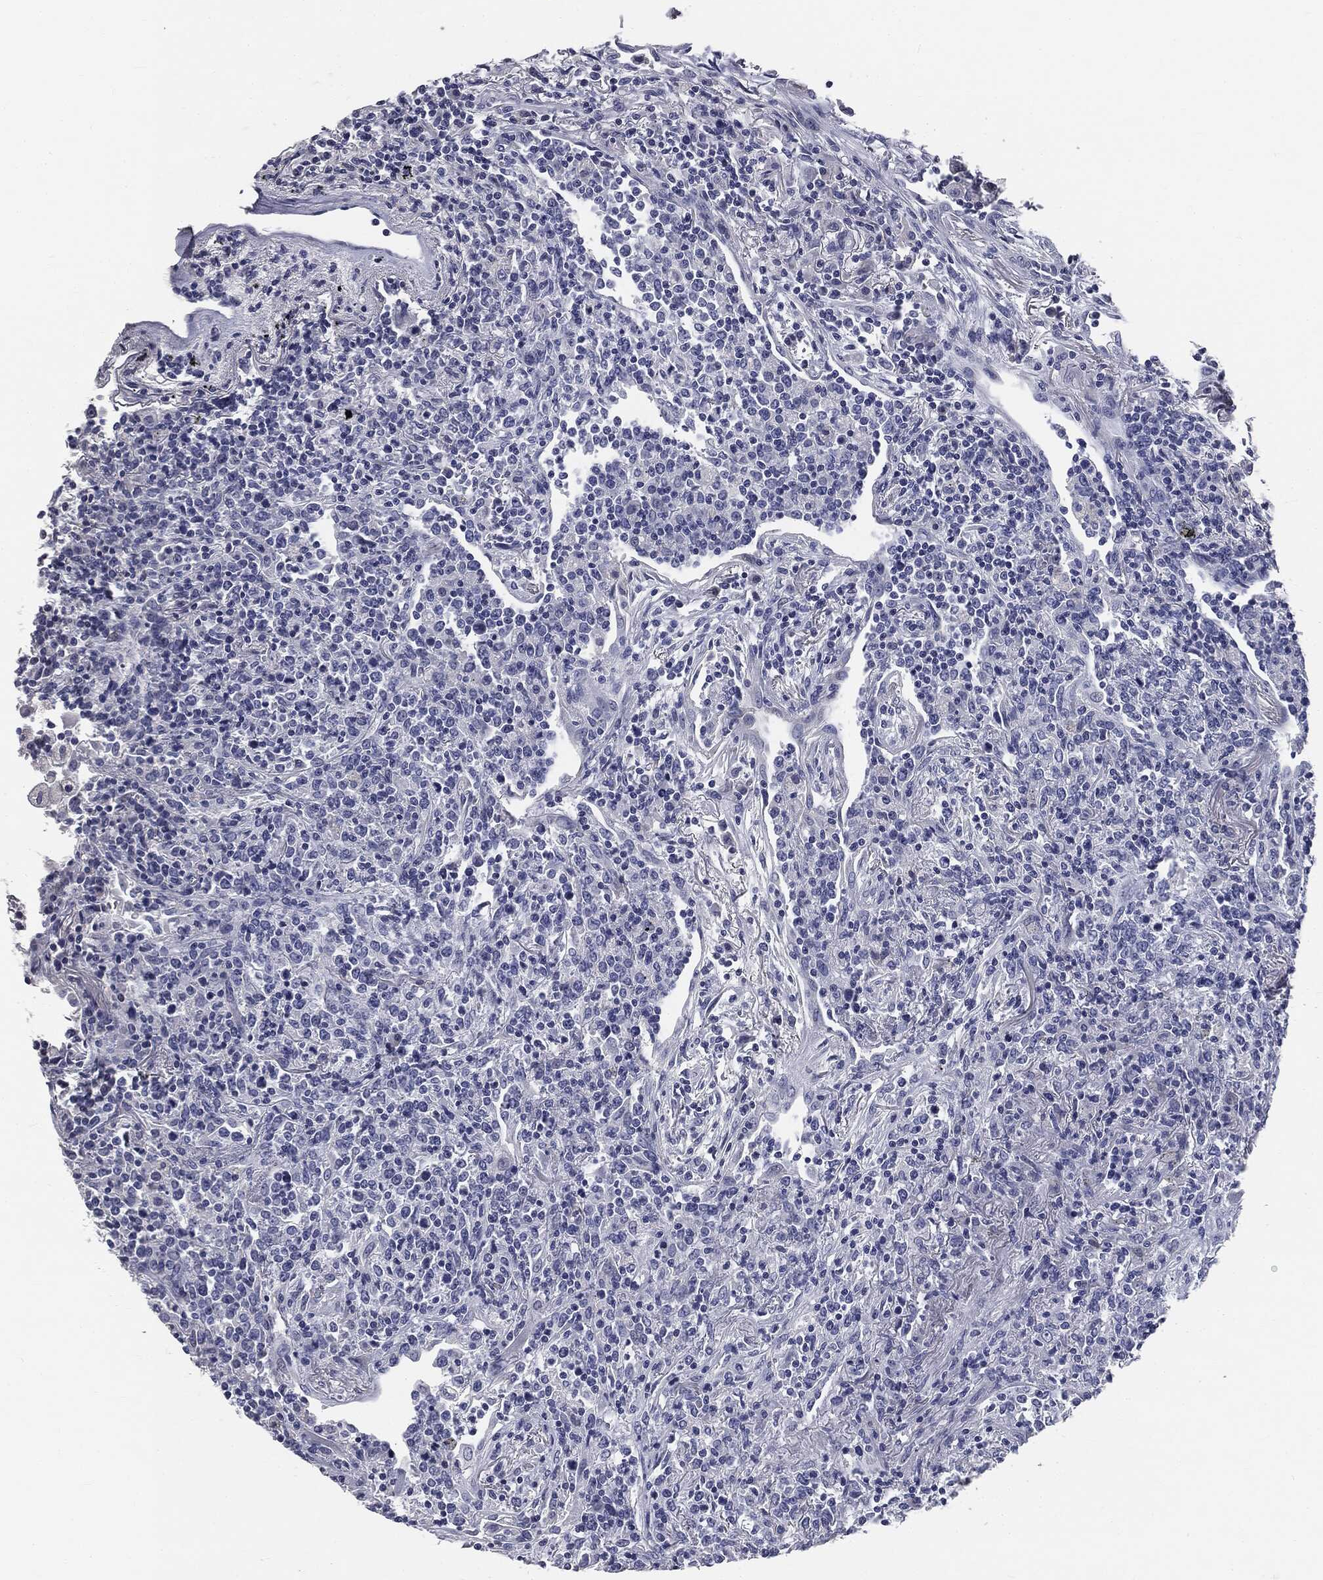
{"staining": {"intensity": "negative", "quantity": "none", "location": "none"}, "tissue": "lymphoma", "cell_type": "Tumor cells", "image_type": "cancer", "snomed": [{"axis": "morphology", "description": "Malignant lymphoma, non-Hodgkin's type, High grade"}, {"axis": "topography", "description": "Lung"}], "caption": "Immunohistochemical staining of lymphoma demonstrates no significant staining in tumor cells.", "gene": "AFP", "patient": {"sex": "male", "age": 79}}